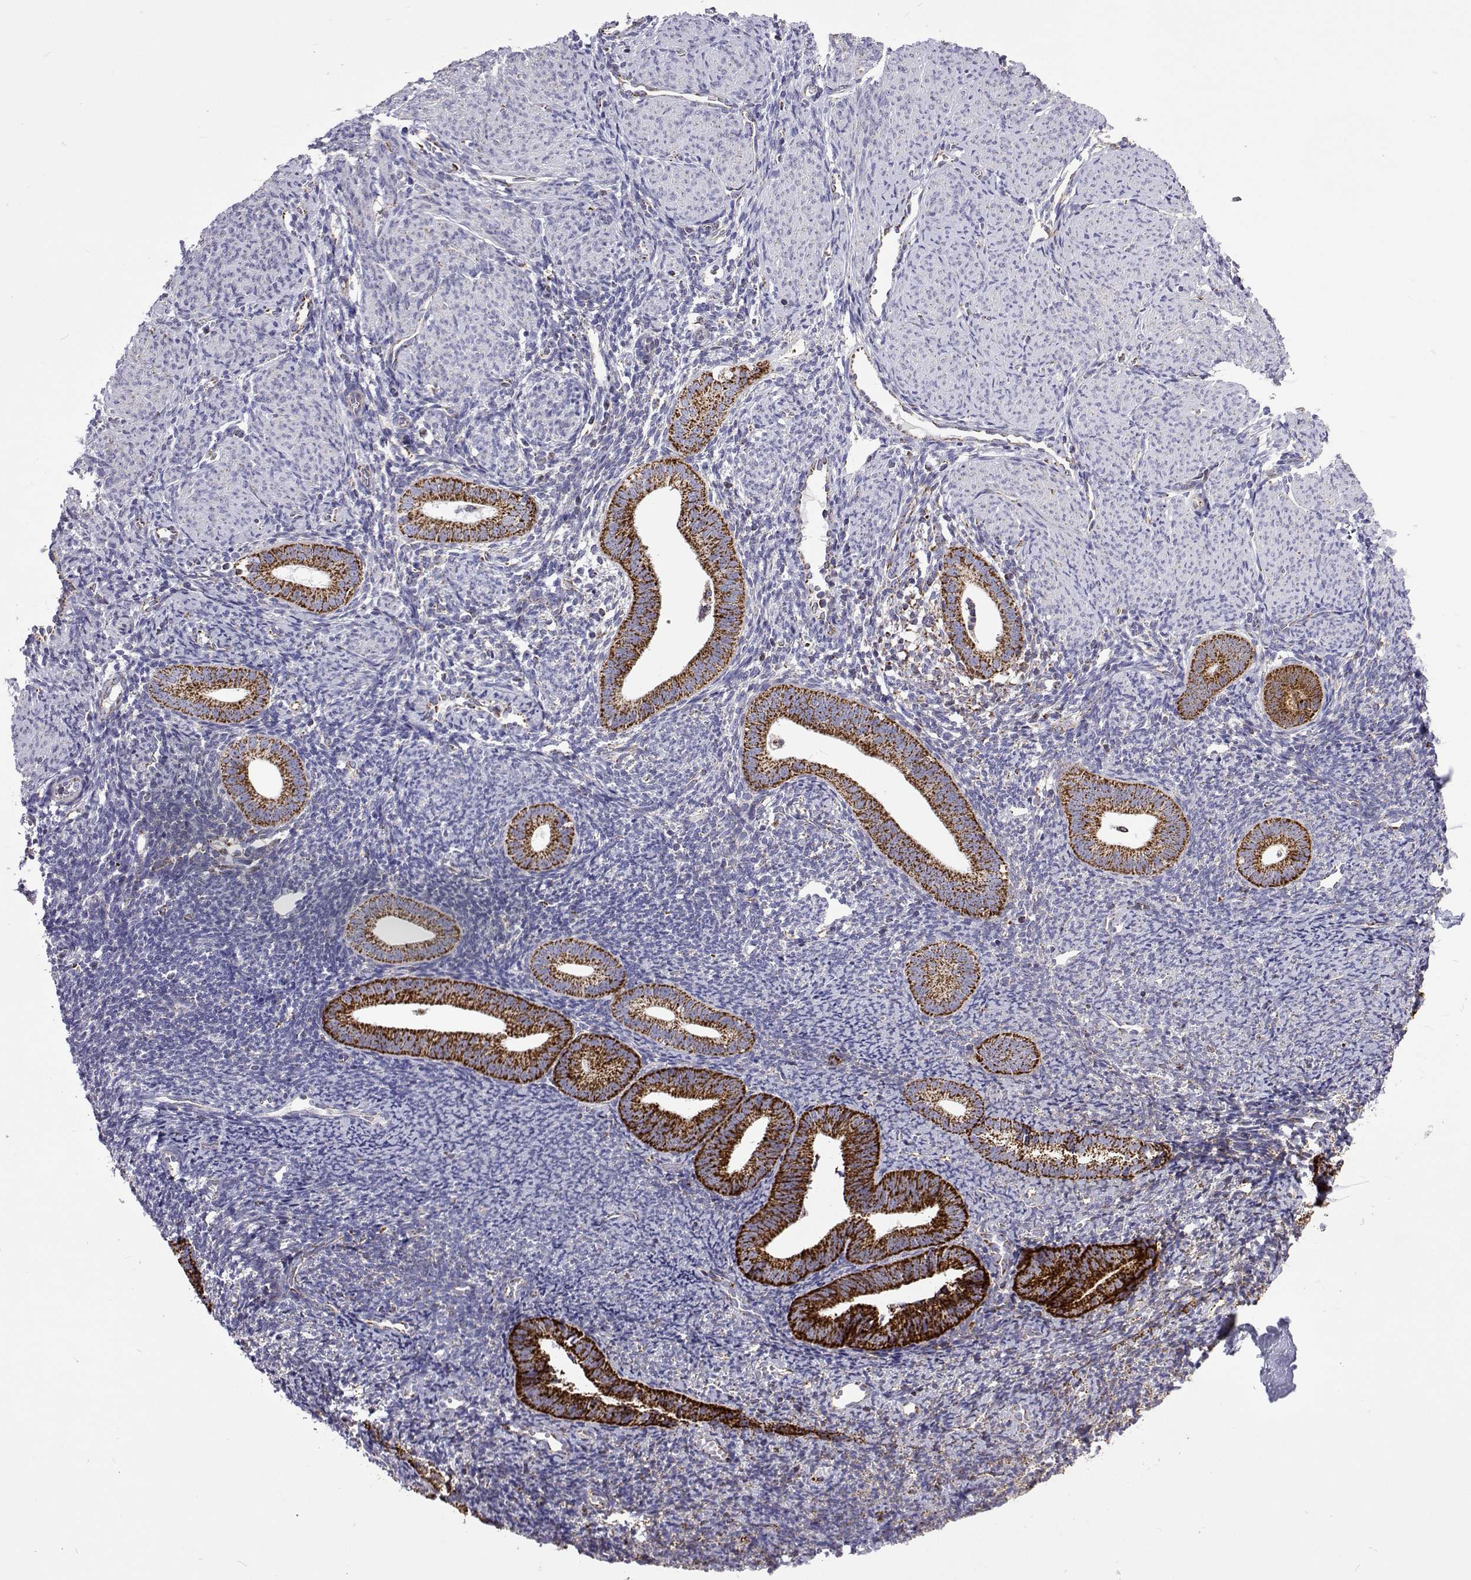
{"staining": {"intensity": "negative", "quantity": "none", "location": "none"}, "tissue": "endometrium", "cell_type": "Cells in endometrial stroma", "image_type": "normal", "snomed": [{"axis": "morphology", "description": "Normal tissue, NOS"}, {"axis": "topography", "description": "Endometrium"}], "caption": "This photomicrograph is of benign endometrium stained with immunohistochemistry (IHC) to label a protein in brown with the nuclei are counter-stained blue. There is no staining in cells in endometrial stroma. Brightfield microscopy of IHC stained with DAB (brown) and hematoxylin (blue), captured at high magnification.", "gene": "MCCC2", "patient": {"sex": "female", "age": 39}}